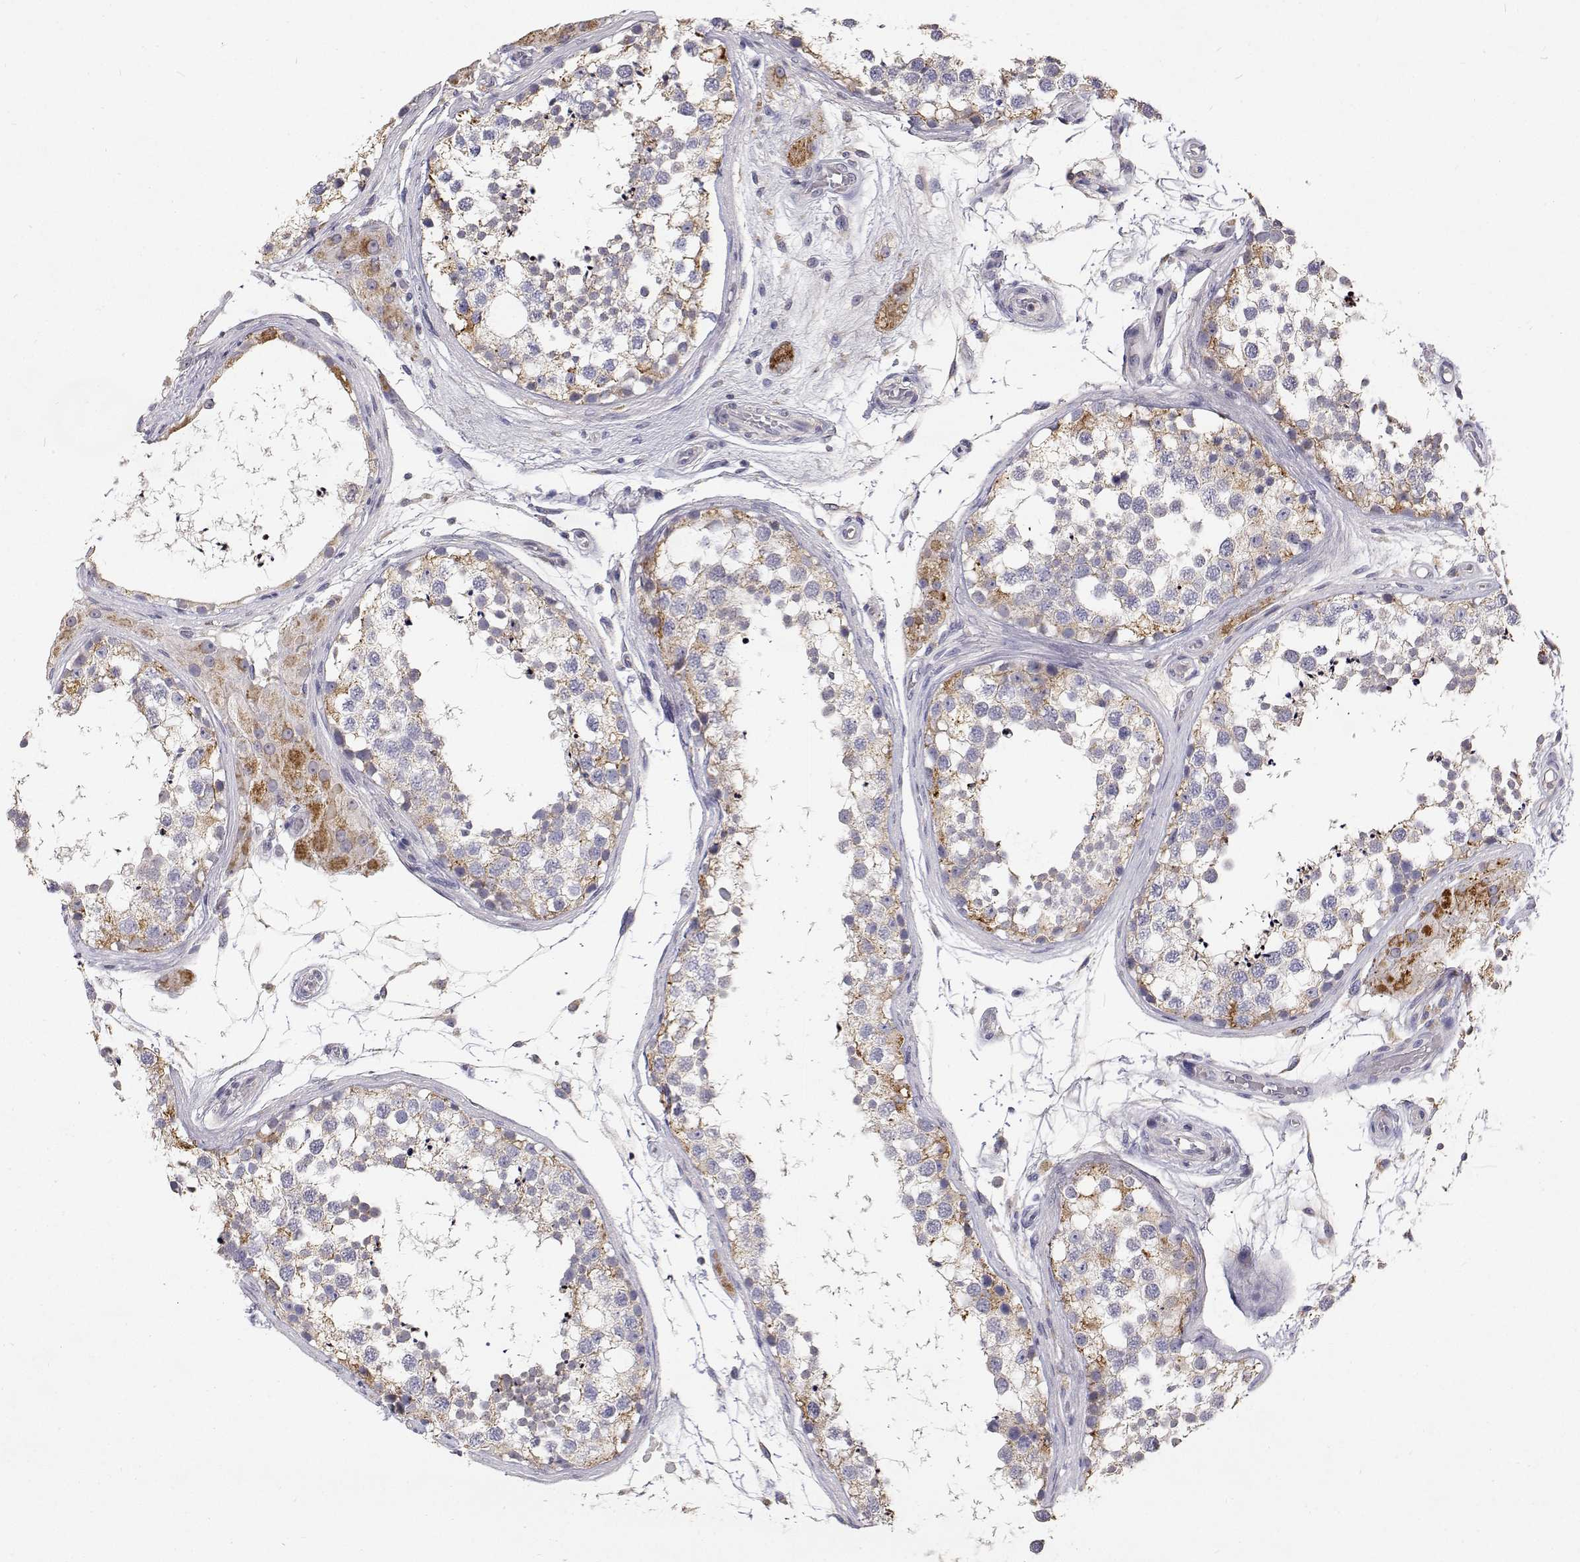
{"staining": {"intensity": "weak", "quantity": "<25%", "location": "cytoplasmic/membranous"}, "tissue": "testis", "cell_type": "Cells in seminiferous ducts", "image_type": "normal", "snomed": [{"axis": "morphology", "description": "Normal tissue, NOS"}, {"axis": "morphology", "description": "Seminoma, NOS"}, {"axis": "topography", "description": "Testis"}], "caption": "The photomicrograph shows no significant staining in cells in seminiferous ducts of testis. Nuclei are stained in blue.", "gene": "TRIM60", "patient": {"sex": "male", "age": 65}}